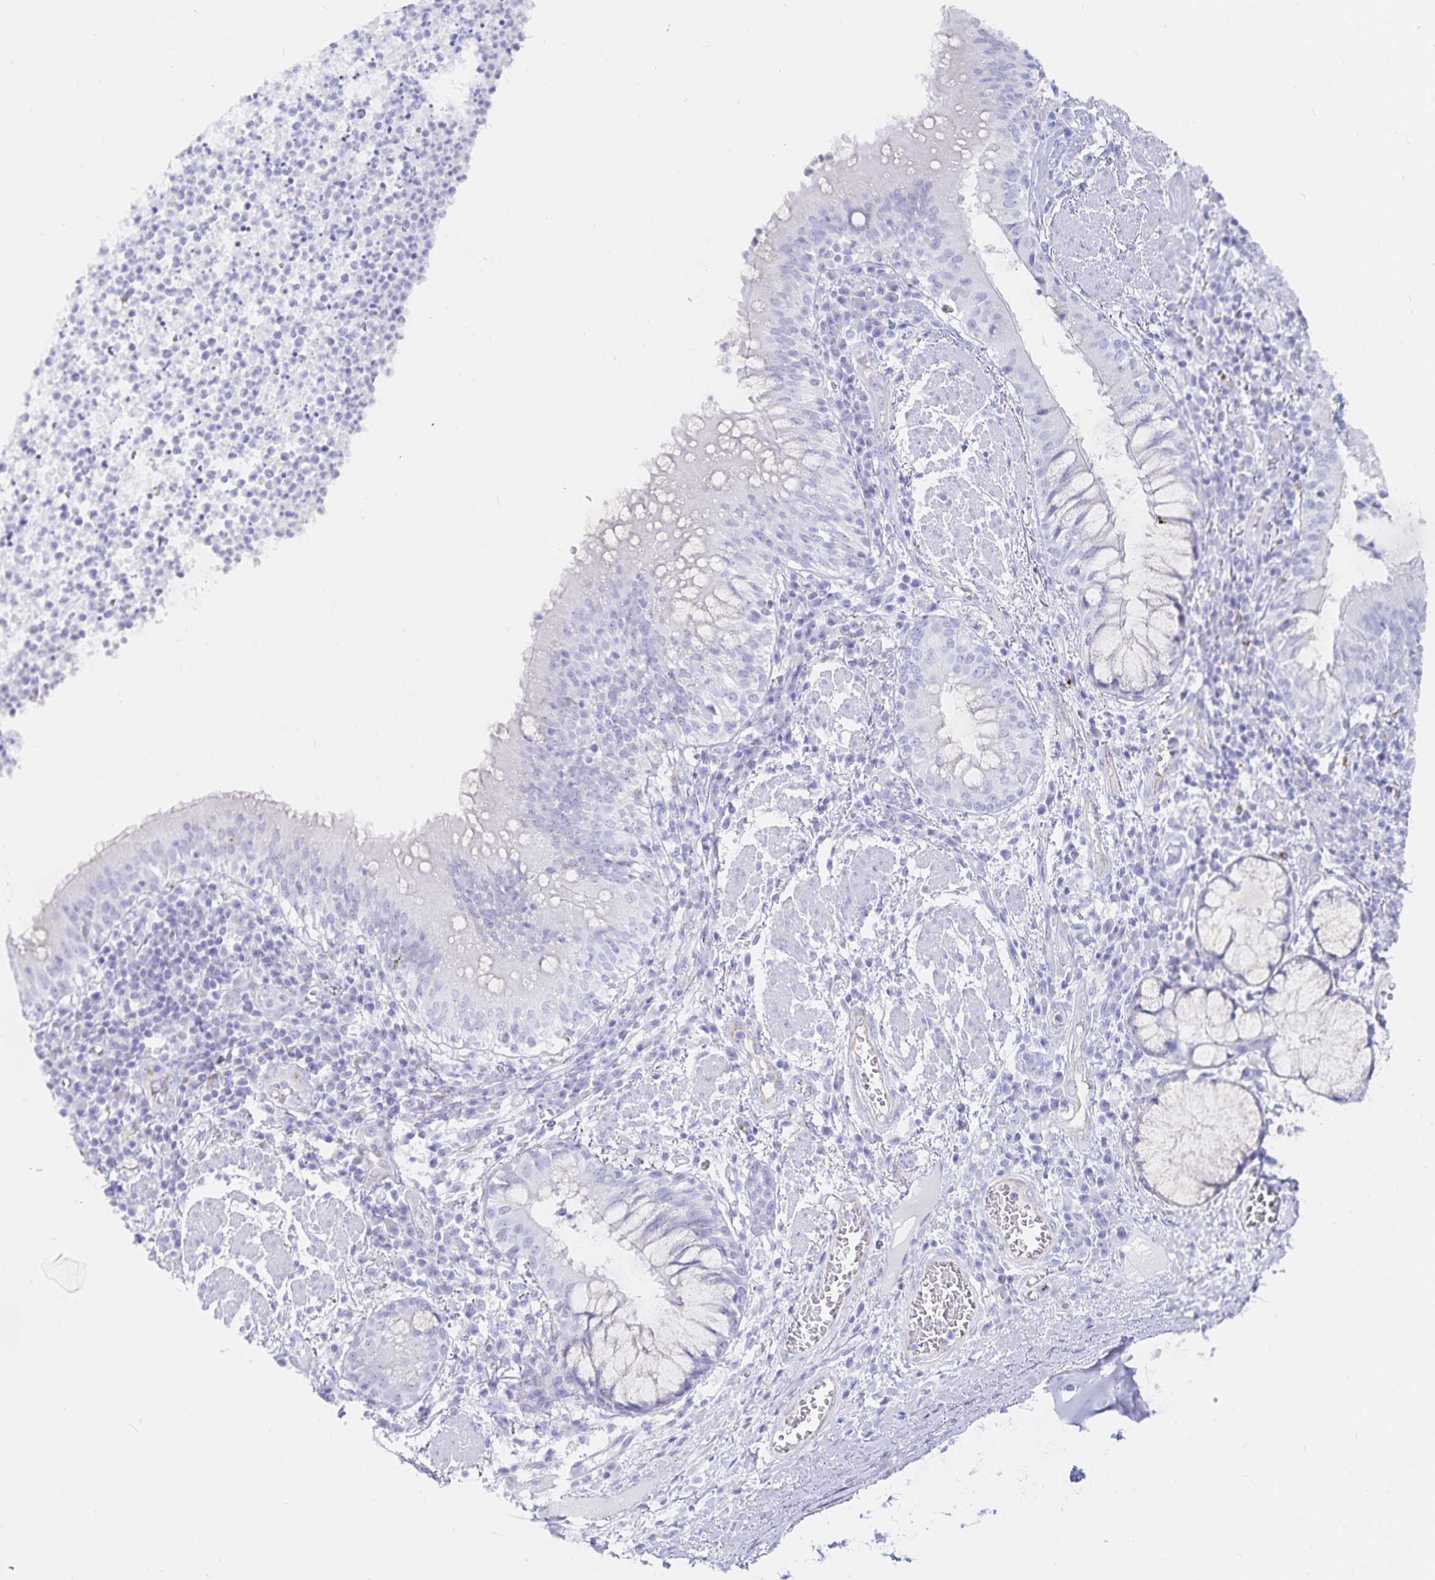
{"staining": {"intensity": "negative", "quantity": "none", "location": "none"}, "tissue": "bronchus", "cell_type": "Respiratory epithelial cells", "image_type": "normal", "snomed": [{"axis": "morphology", "description": "Normal tissue, NOS"}, {"axis": "topography", "description": "Lymph node"}, {"axis": "topography", "description": "Bronchus"}], "caption": "There is no significant expression in respiratory epithelial cells of bronchus. Nuclei are stained in blue.", "gene": "INSL5", "patient": {"sex": "male", "age": 56}}